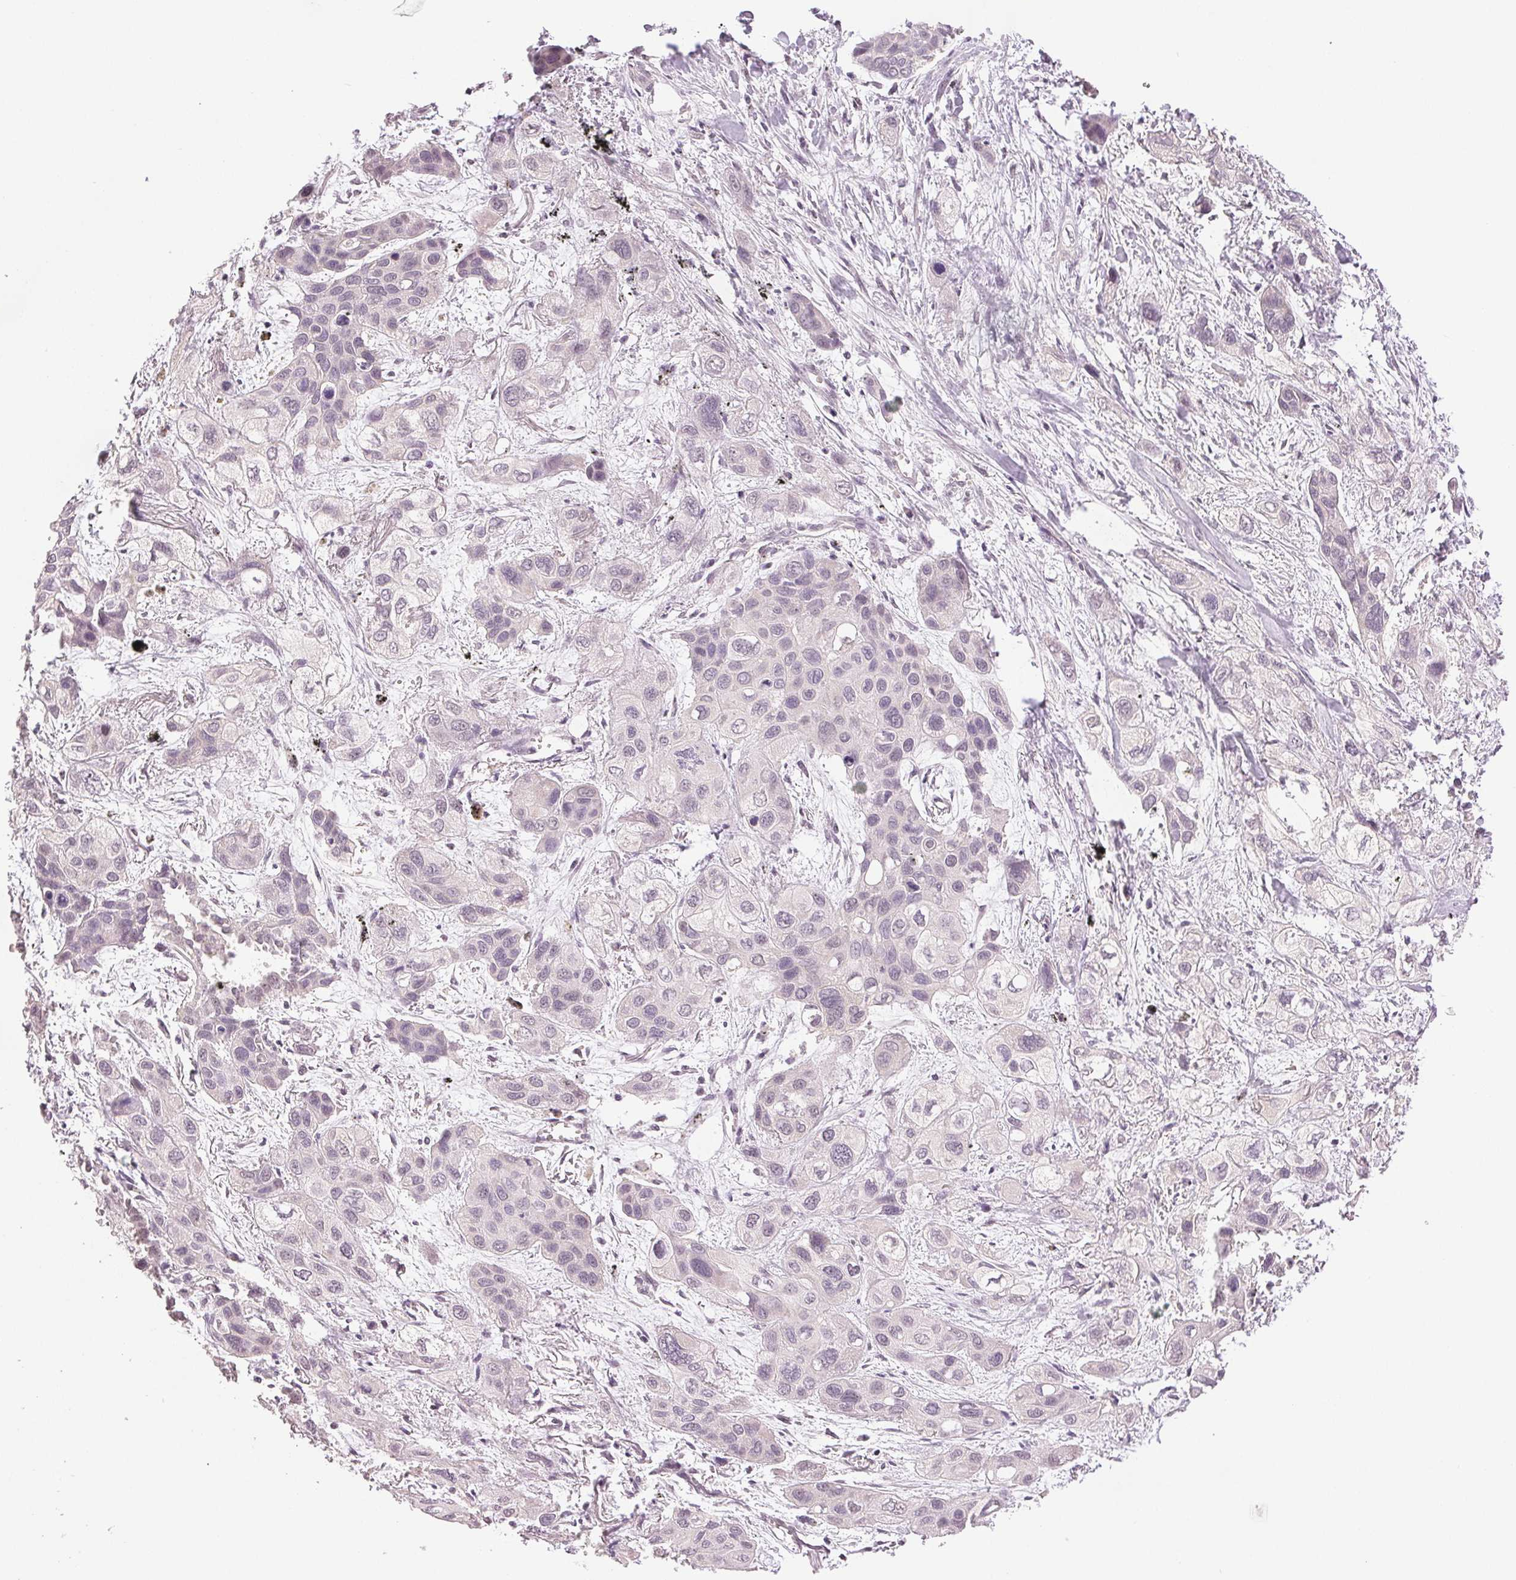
{"staining": {"intensity": "negative", "quantity": "none", "location": "none"}, "tissue": "lung cancer", "cell_type": "Tumor cells", "image_type": "cancer", "snomed": [{"axis": "morphology", "description": "Squamous cell carcinoma, NOS"}, {"axis": "morphology", "description": "Squamous cell carcinoma, metastatic, NOS"}, {"axis": "topography", "description": "Lung"}], "caption": "An immunohistochemistry photomicrograph of metastatic squamous cell carcinoma (lung) is shown. There is no staining in tumor cells of metastatic squamous cell carcinoma (lung).", "gene": "PLCB1", "patient": {"sex": "male", "age": 59}}